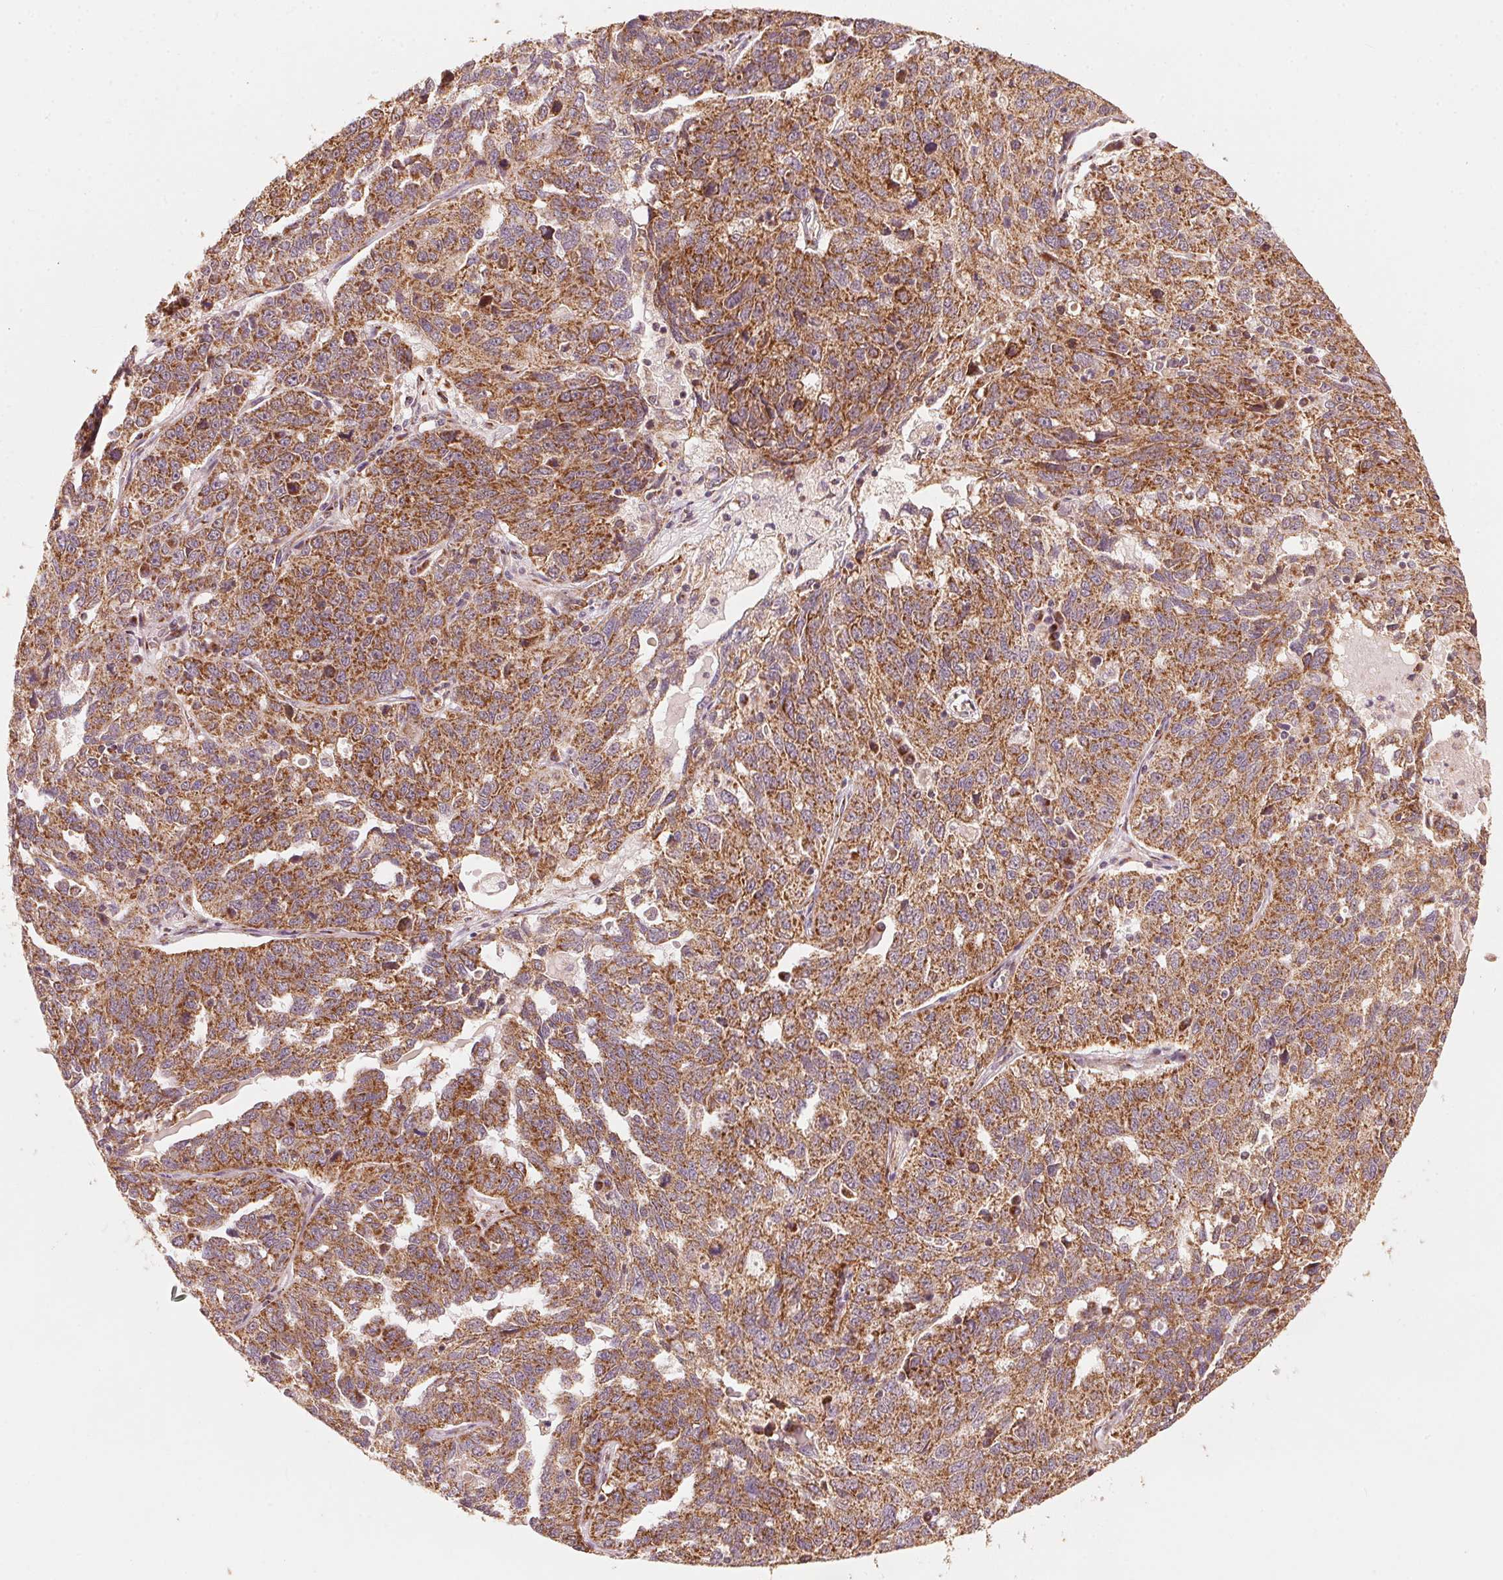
{"staining": {"intensity": "strong", "quantity": ">75%", "location": "cytoplasmic/membranous"}, "tissue": "ovarian cancer", "cell_type": "Tumor cells", "image_type": "cancer", "snomed": [{"axis": "morphology", "description": "Cystadenocarcinoma, serous, NOS"}, {"axis": "topography", "description": "Ovary"}], "caption": "Ovarian serous cystadenocarcinoma was stained to show a protein in brown. There is high levels of strong cytoplasmic/membranous staining in approximately >75% of tumor cells.", "gene": "TOMM70", "patient": {"sex": "female", "age": 71}}